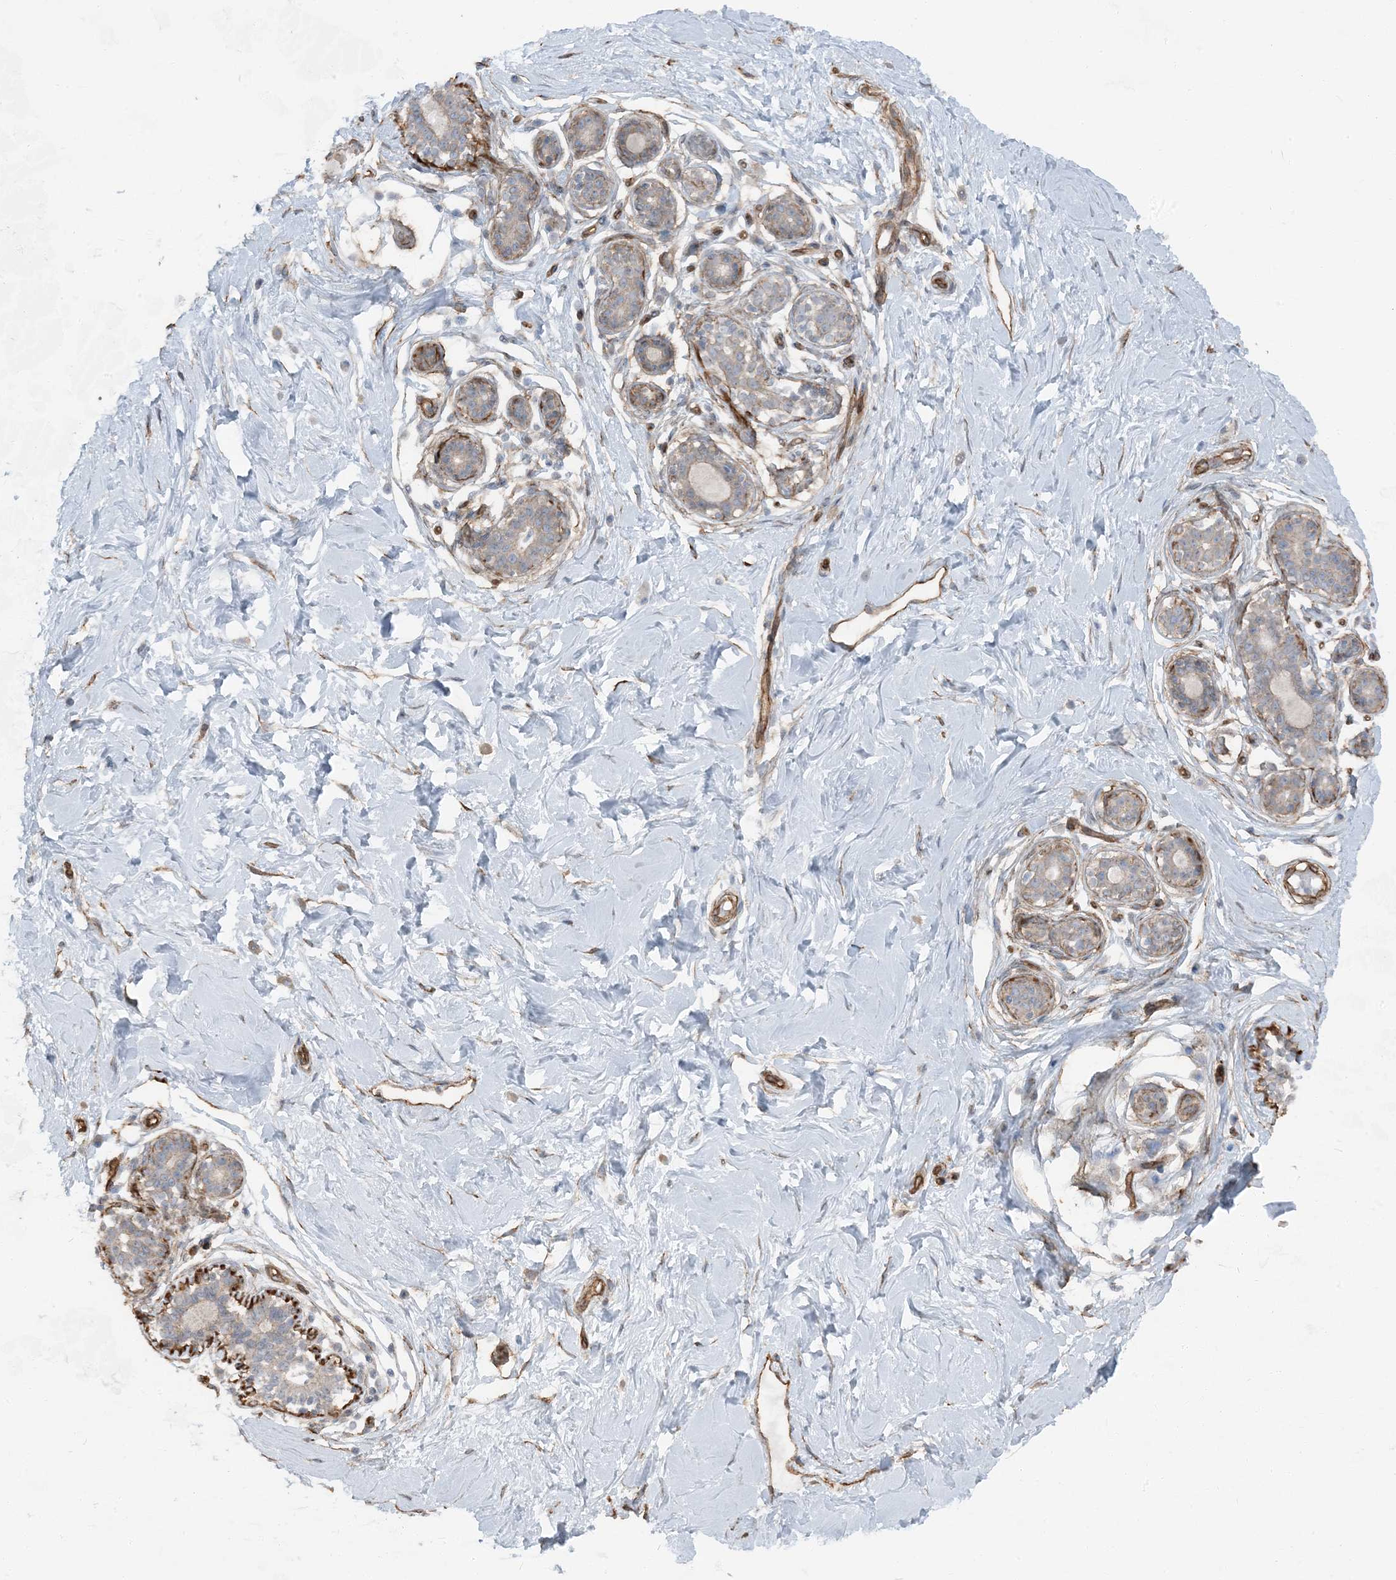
{"staining": {"intensity": "weak", "quantity": "25%-75%", "location": "cytoplasmic/membranous"}, "tissue": "breast", "cell_type": "Adipocytes", "image_type": "normal", "snomed": [{"axis": "morphology", "description": "Normal tissue, NOS"}, {"axis": "morphology", "description": "Adenoma, NOS"}, {"axis": "topography", "description": "Breast"}], "caption": "An IHC photomicrograph of normal tissue is shown. Protein staining in brown labels weak cytoplasmic/membranous positivity in breast within adipocytes. The staining is performed using DAB (3,3'-diaminobenzidine) brown chromogen to label protein expression. The nuclei are counter-stained blue using hematoxylin.", "gene": "ZFP90", "patient": {"sex": "female", "age": 23}}